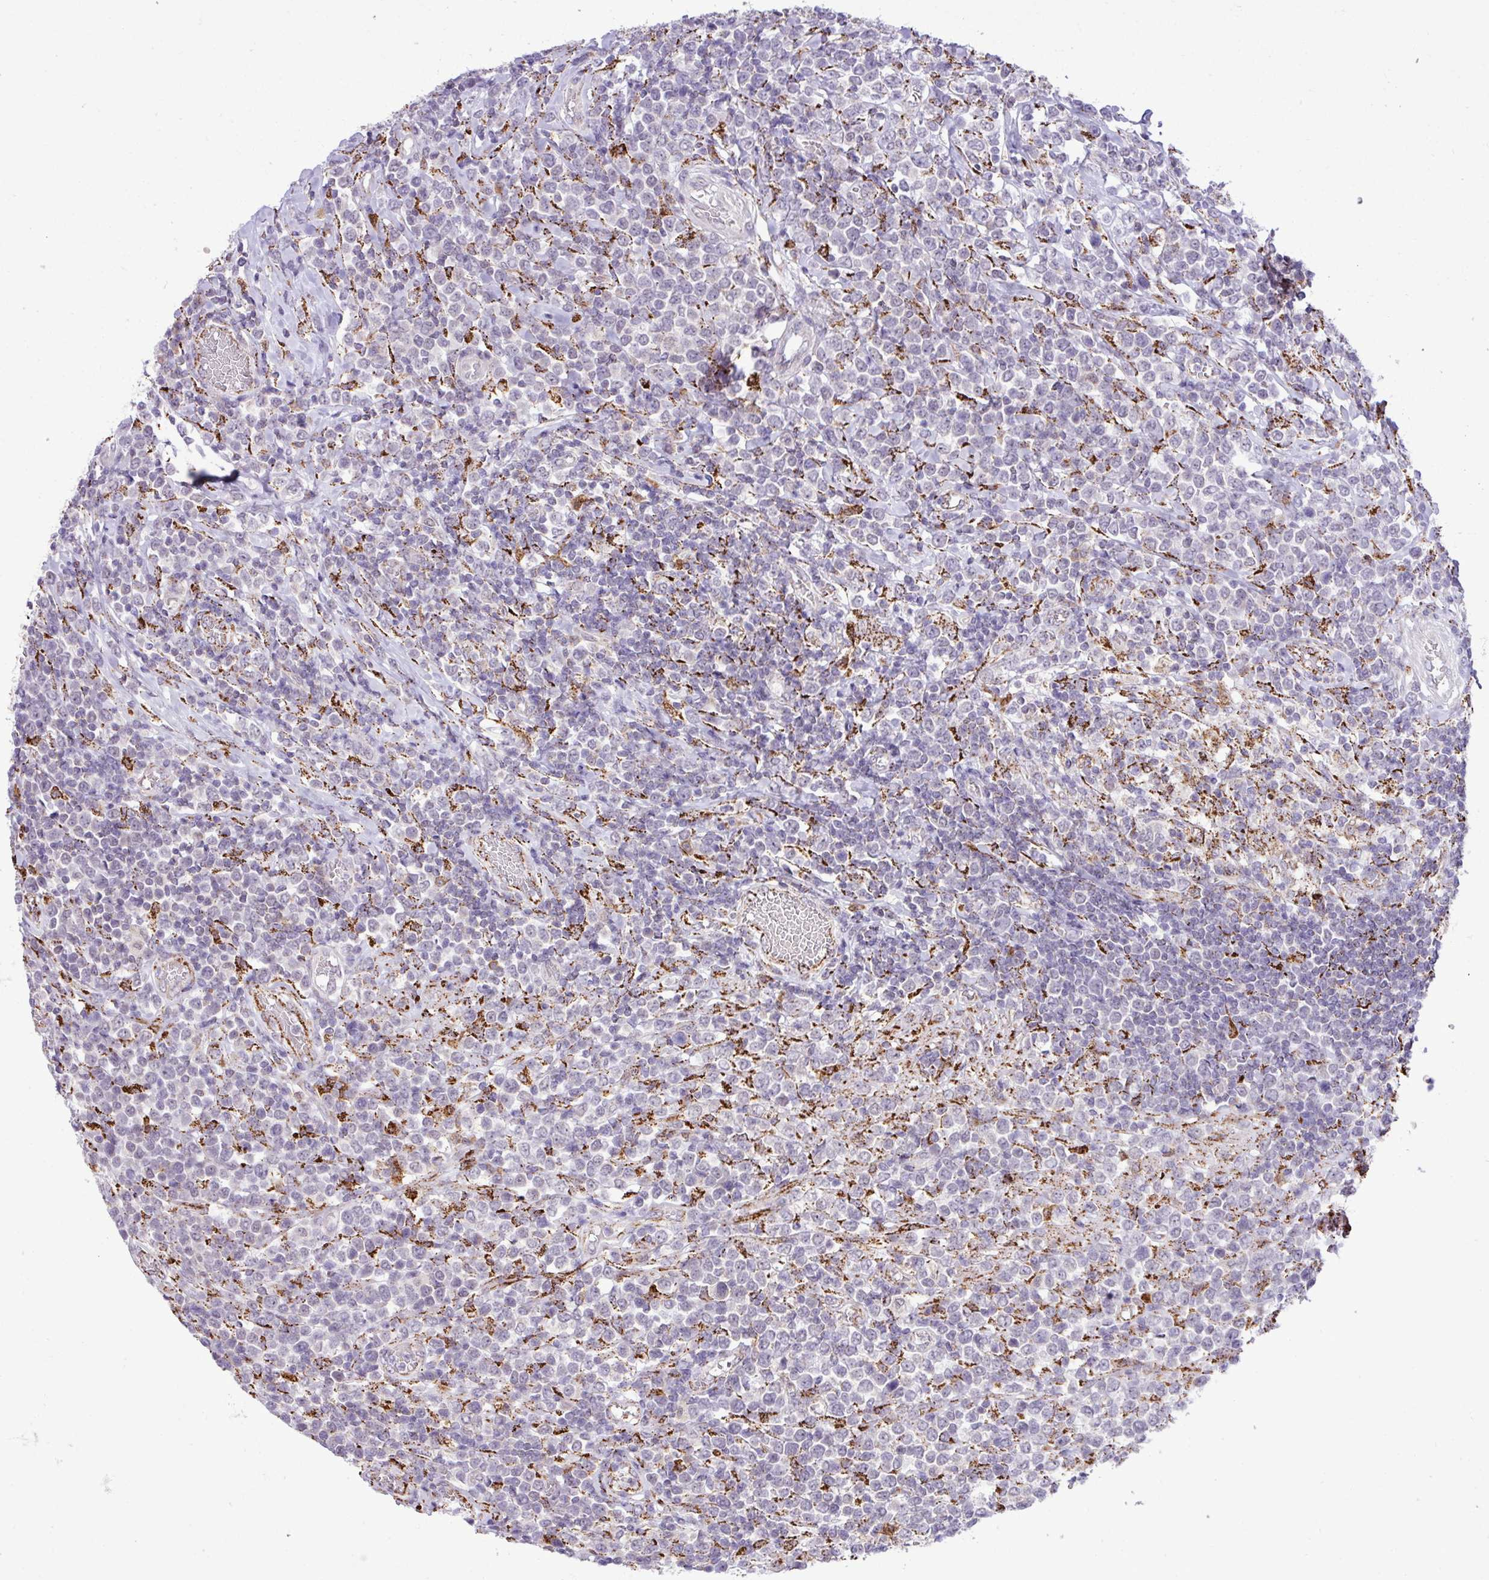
{"staining": {"intensity": "negative", "quantity": "none", "location": "none"}, "tissue": "lymphoma", "cell_type": "Tumor cells", "image_type": "cancer", "snomed": [{"axis": "morphology", "description": "Malignant lymphoma, non-Hodgkin's type, High grade"}, {"axis": "topography", "description": "Soft tissue"}], "caption": "Malignant lymphoma, non-Hodgkin's type (high-grade) was stained to show a protein in brown. There is no significant expression in tumor cells.", "gene": "SGPP1", "patient": {"sex": "female", "age": 56}}